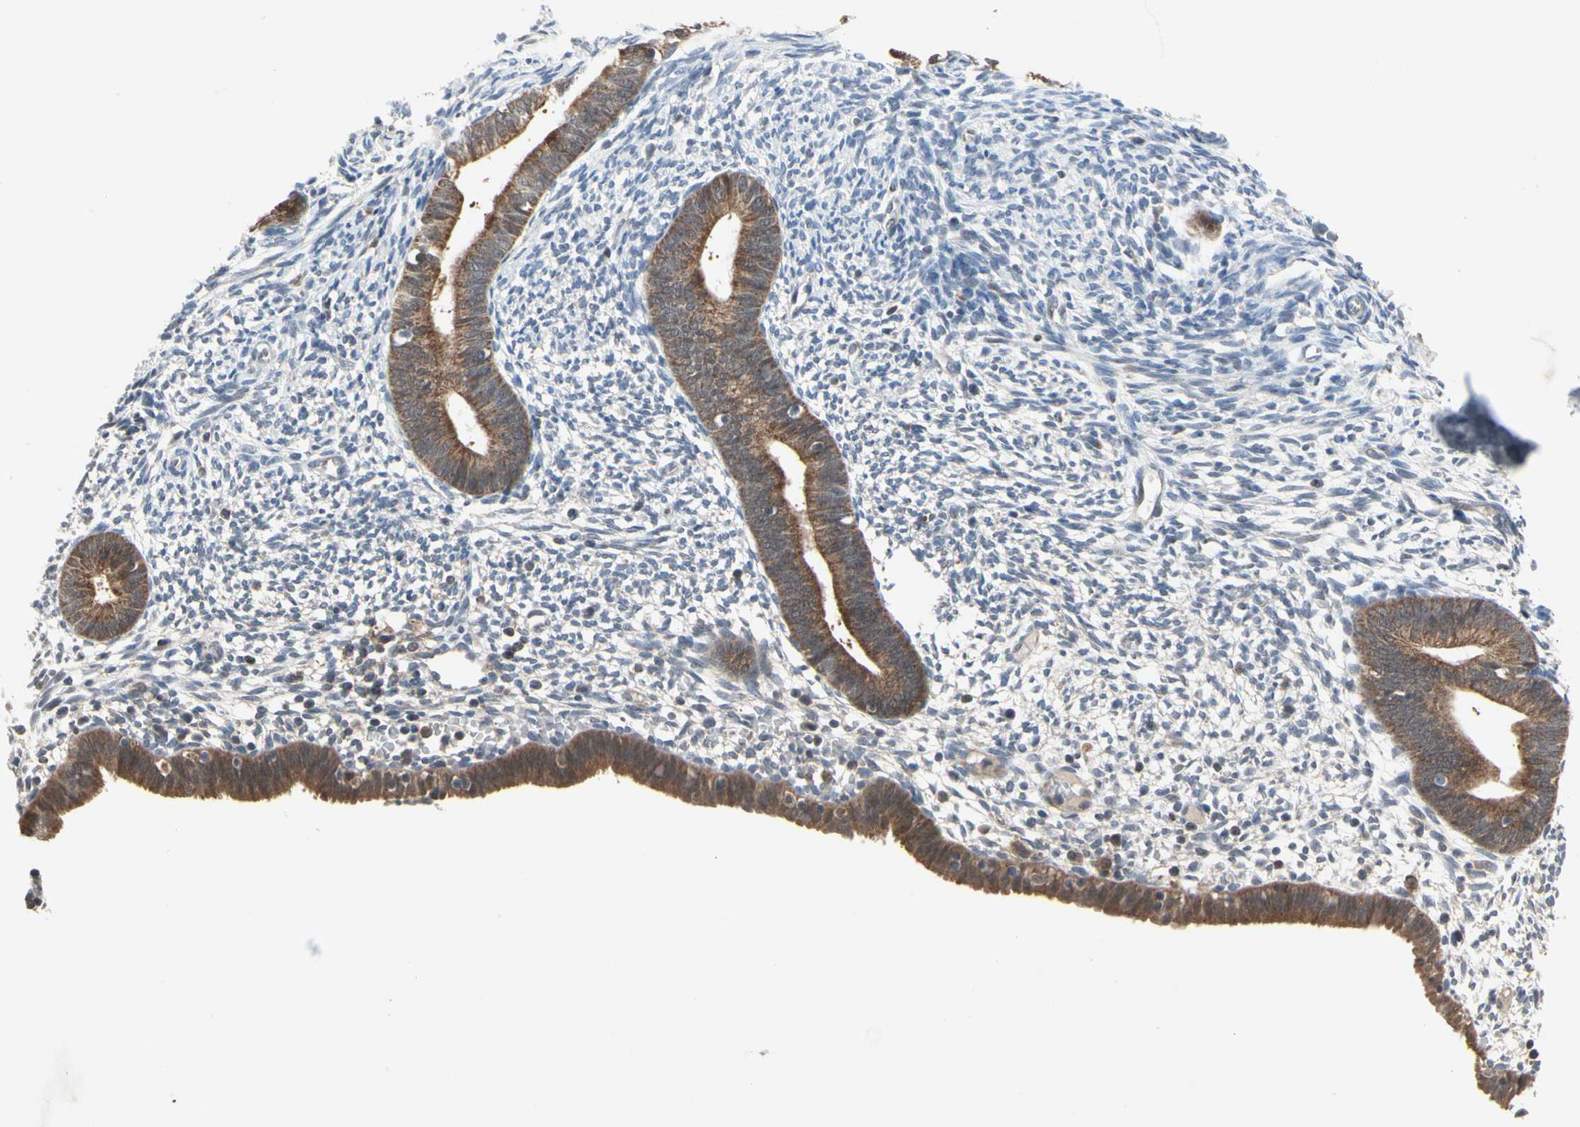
{"staining": {"intensity": "negative", "quantity": "none", "location": "none"}, "tissue": "endometrium", "cell_type": "Cells in endometrial stroma", "image_type": "normal", "snomed": [{"axis": "morphology", "description": "Normal tissue, NOS"}, {"axis": "morphology", "description": "Atrophy, NOS"}, {"axis": "topography", "description": "Uterus"}, {"axis": "topography", "description": "Endometrium"}], "caption": "Endometrium stained for a protein using immunohistochemistry displays no positivity cells in endometrial stroma.", "gene": "MTHFS", "patient": {"sex": "female", "age": 68}}